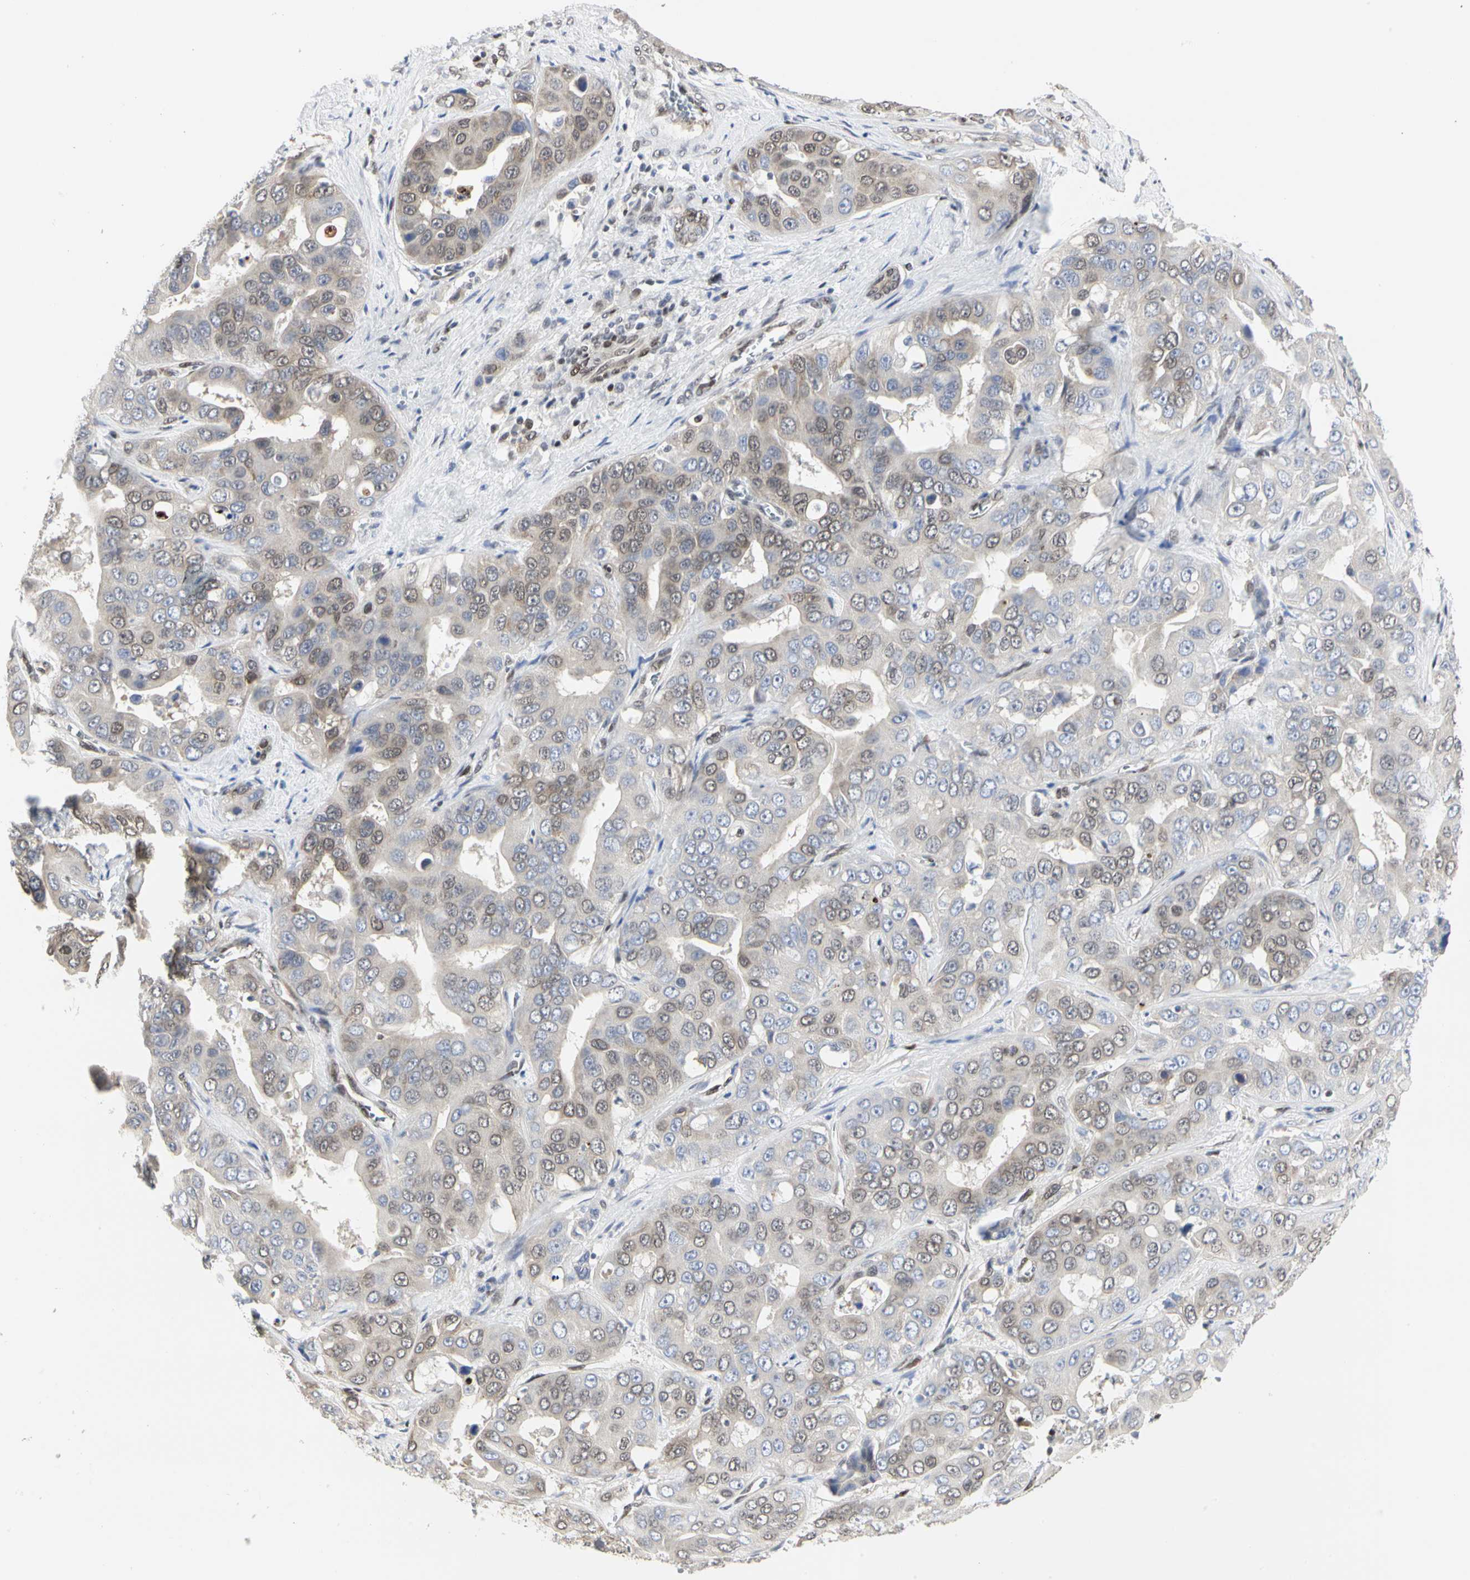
{"staining": {"intensity": "weak", "quantity": "25%-75%", "location": "nuclear"}, "tissue": "liver cancer", "cell_type": "Tumor cells", "image_type": "cancer", "snomed": [{"axis": "morphology", "description": "Cholangiocarcinoma"}, {"axis": "topography", "description": "Liver"}], "caption": "Protein staining reveals weak nuclear positivity in approximately 25%-75% of tumor cells in liver cancer.", "gene": "PRMT3", "patient": {"sex": "female", "age": 52}}